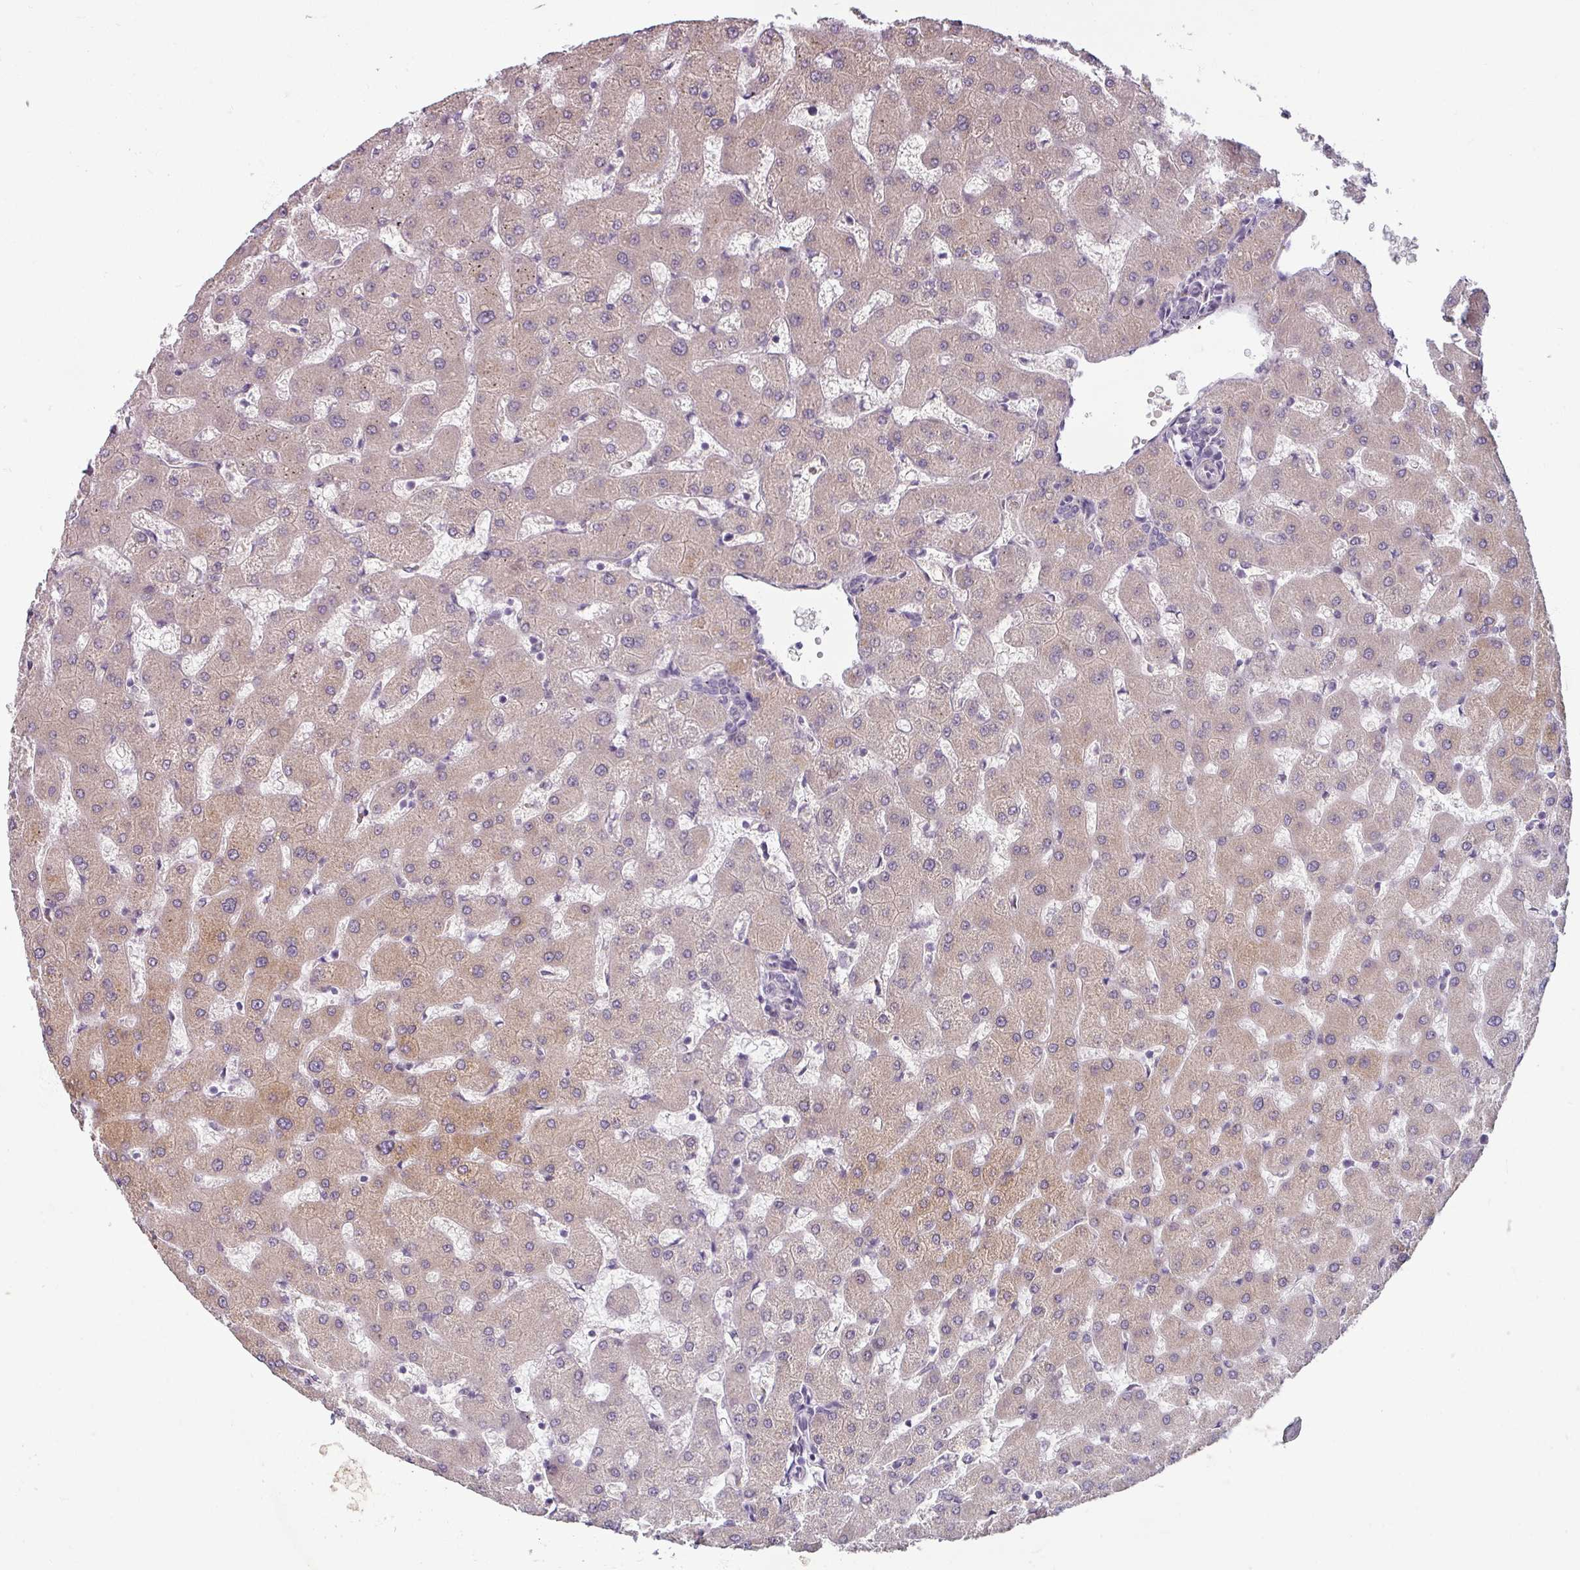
{"staining": {"intensity": "negative", "quantity": "none", "location": "none"}, "tissue": "liver", "cell_type": "Cholangiocytes", "image_type": "normal", "snomed": [{"axis": "morphology", "description": "Normal tissue, NOS"}, {"axis": "topography", "description": "Liver"}], "caption": "Immunohistochemistry (IHC) histopathology image of unremarkable liver stained for a protein (brown), which exhibits no expression in cholangiocytes. The staining is performed using DAB (3,3'-diaminobenzidine) brown chromogen with nuclei counter-stained in using hematoxylin.", "gene": "UVSSA", "patient": {"sex": "female", "age": 63}}